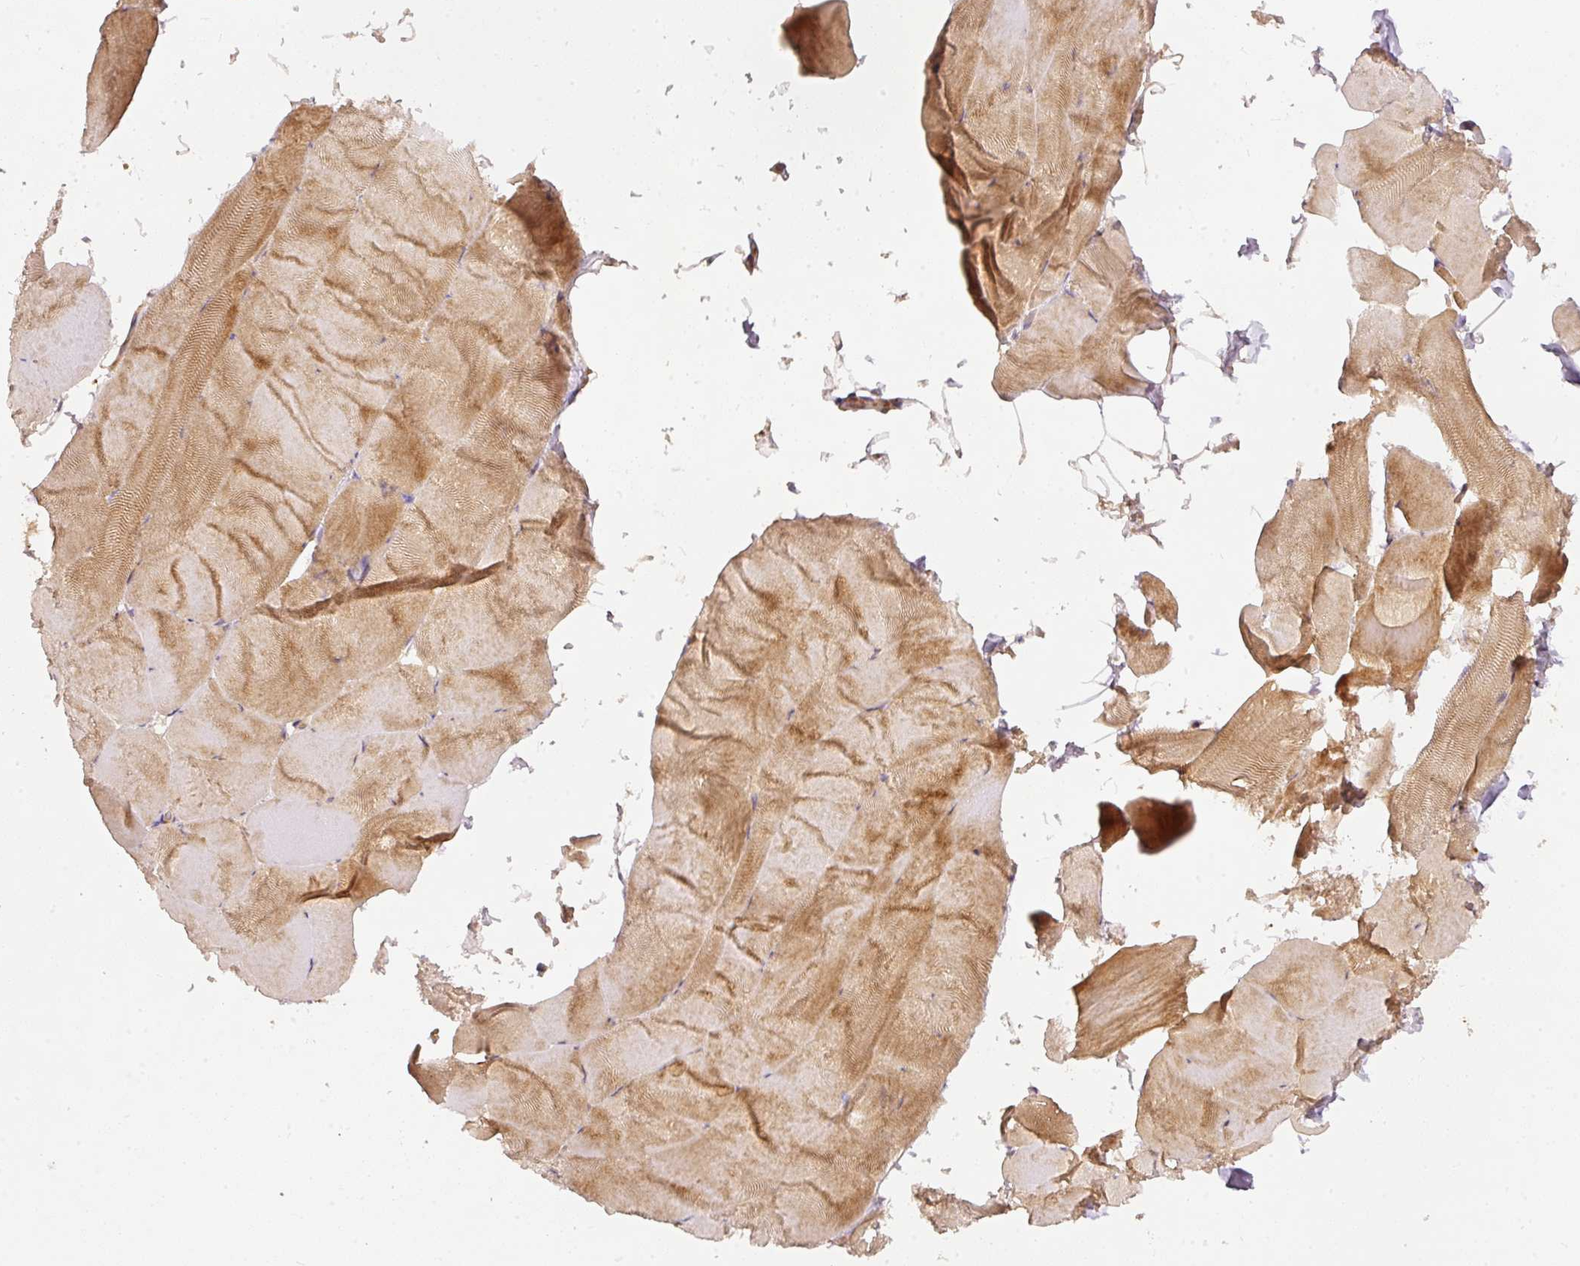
{"staining": {"intensity": "moderate", "quantity": "25%-75%", "location": "cytoplasmic/membranous"}, "tissue": "skeletal muscle", "cell_type": "Myocytes", "image_type": "normal", "snomed": [{"axis": "morphology", "description": "Normal tissue, NOS"}, {"axis": "topography", "description": "Skeletal muscle"}], "caption": "Immunohistochemical staining of normal human skeletal muscle displays medium levels of moderate cytoplasmic/membranous expression in approximately 25%-75% of myocytes.", "gene": "EIF3B", "patient": {"sex": "female", "age": 64}}